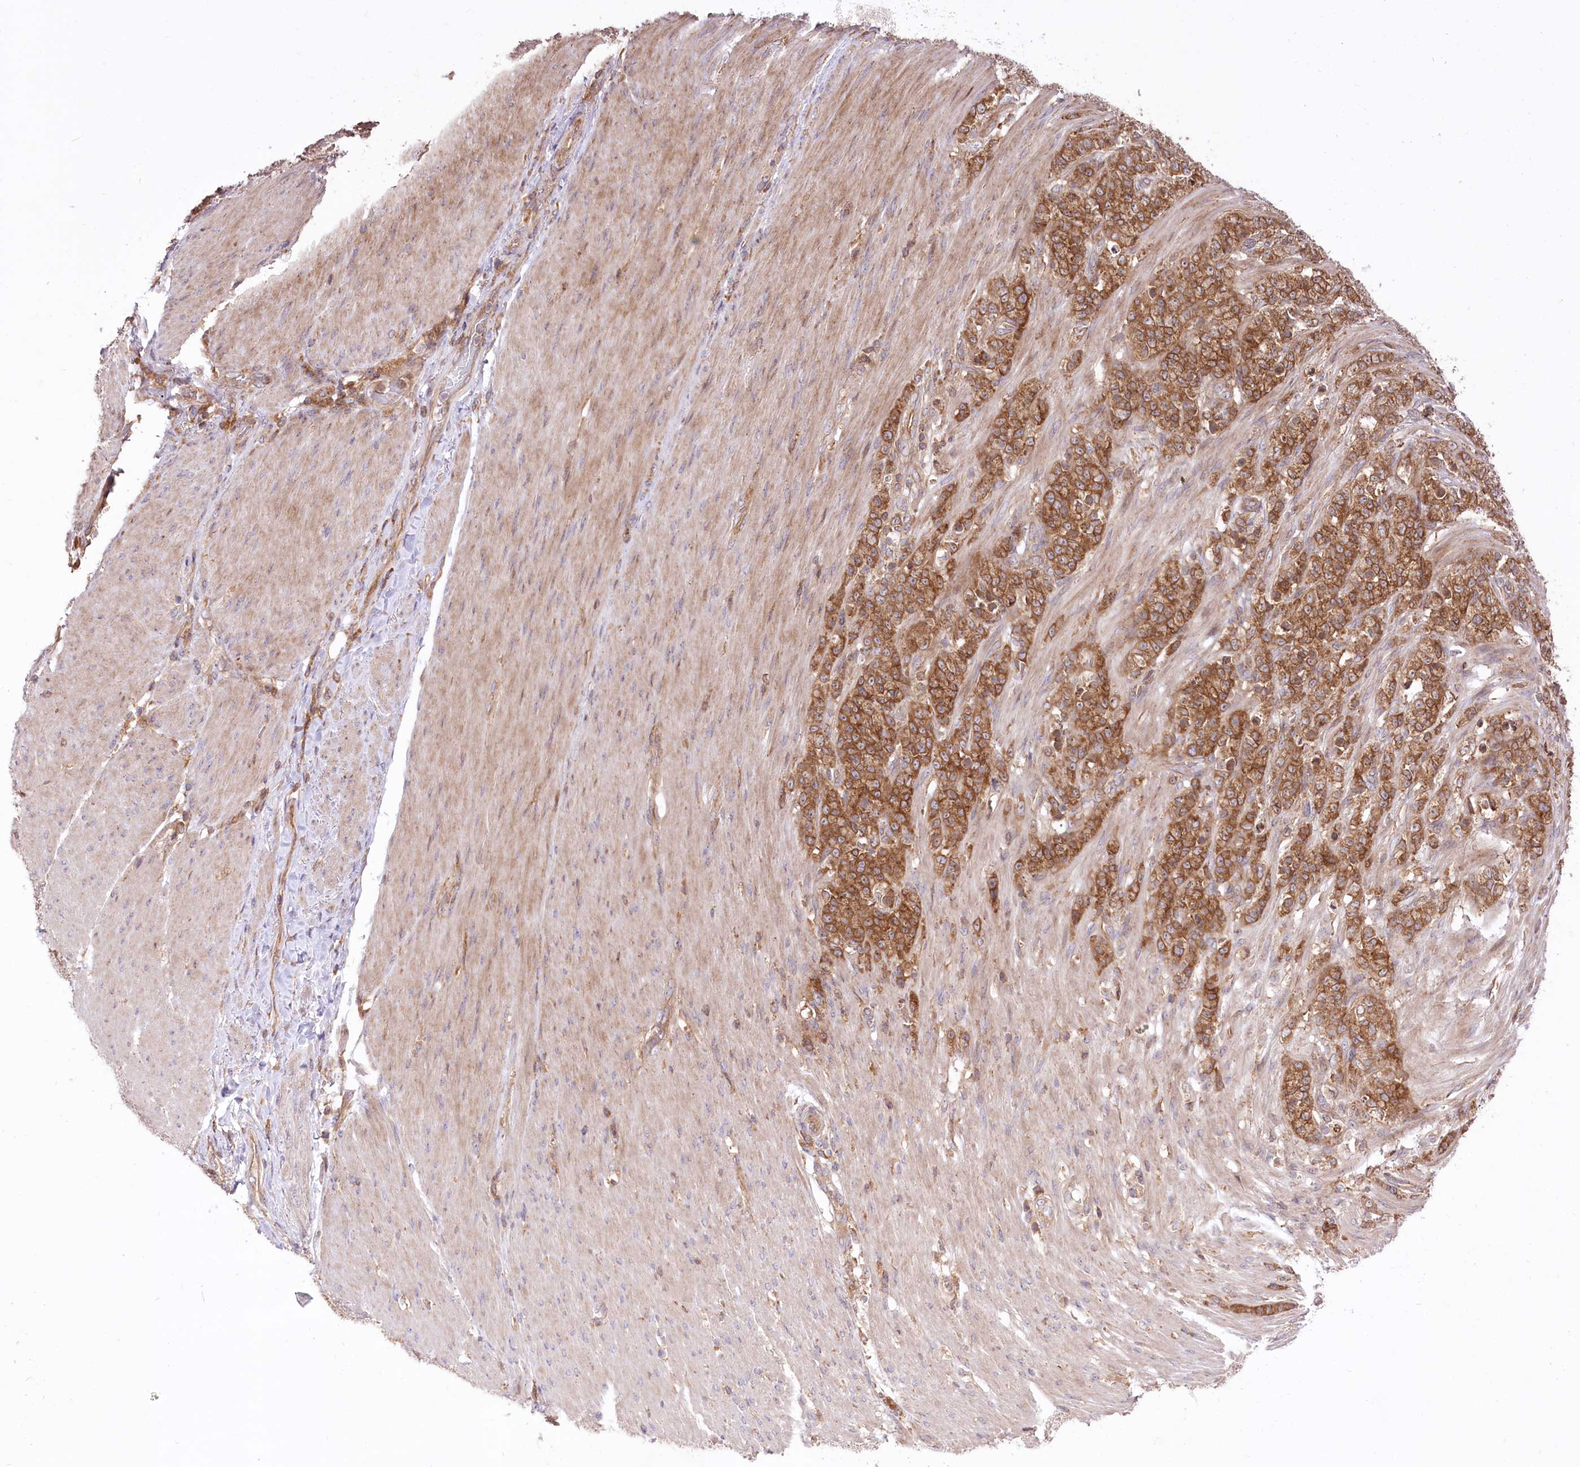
{"staining": {"intensity": "moderate", "quantity": ">75%", "location": "cytoplasmic/membranous"}, "tissue": "stomach cancer", "cell_type": "Tumor cells", "image_type": "cancer", "snomed": [{"axis": "morphology", "description": "Adenocarcinoma, NOS"}, {"axis": "topography", "description": "Stomach"}], "caption": "Human stomach adenocarcinoma stained with a protein marker reveals moderate staining in tumor cells.", "gene": "XYLB", "patient": {"sex": "female", "age": 79}}